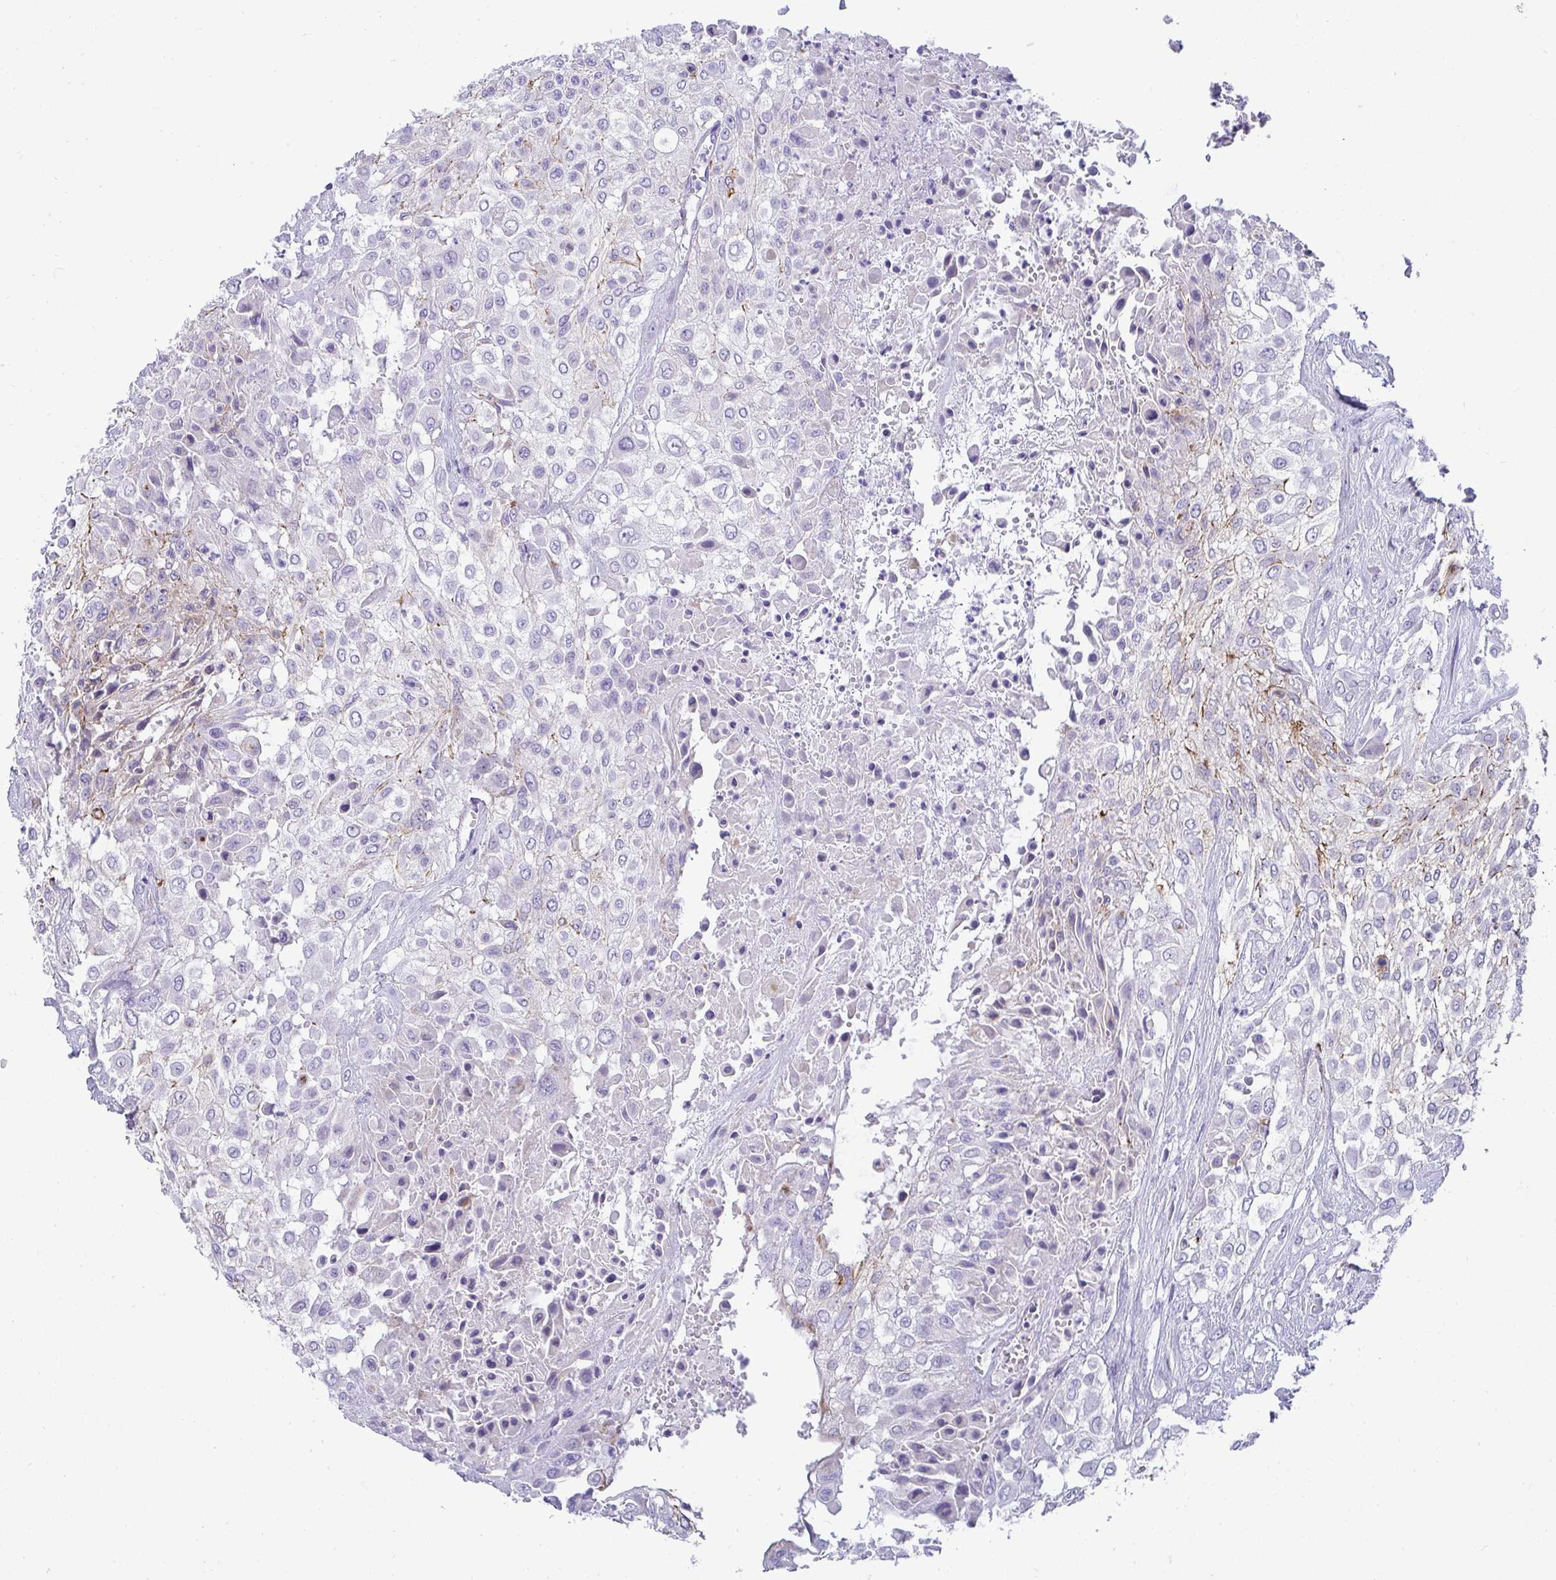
{"staining": {"intensity": "weak", "quantity": "<25%", "location": "cytoplasmic/membranous"}, "tissue": "urothelial cancer", "cell_type": "Tumor cells", "image_type": "cancer", "snomed": [{"axis": "morphology", "description": "Urothelial carcinoma, High grade"}, {"axis": "topography", "description": "Urinary bladder"}], "caption": "Immunohistochemistry image of neoplastic tissue: human urothelial cancer stained with DAB (3,3'-diaminobenzidine) demonstrates no significant protein expression in tumor cells.", "gene": "AK5", "patient": {"sex": "male", "age": 57}}